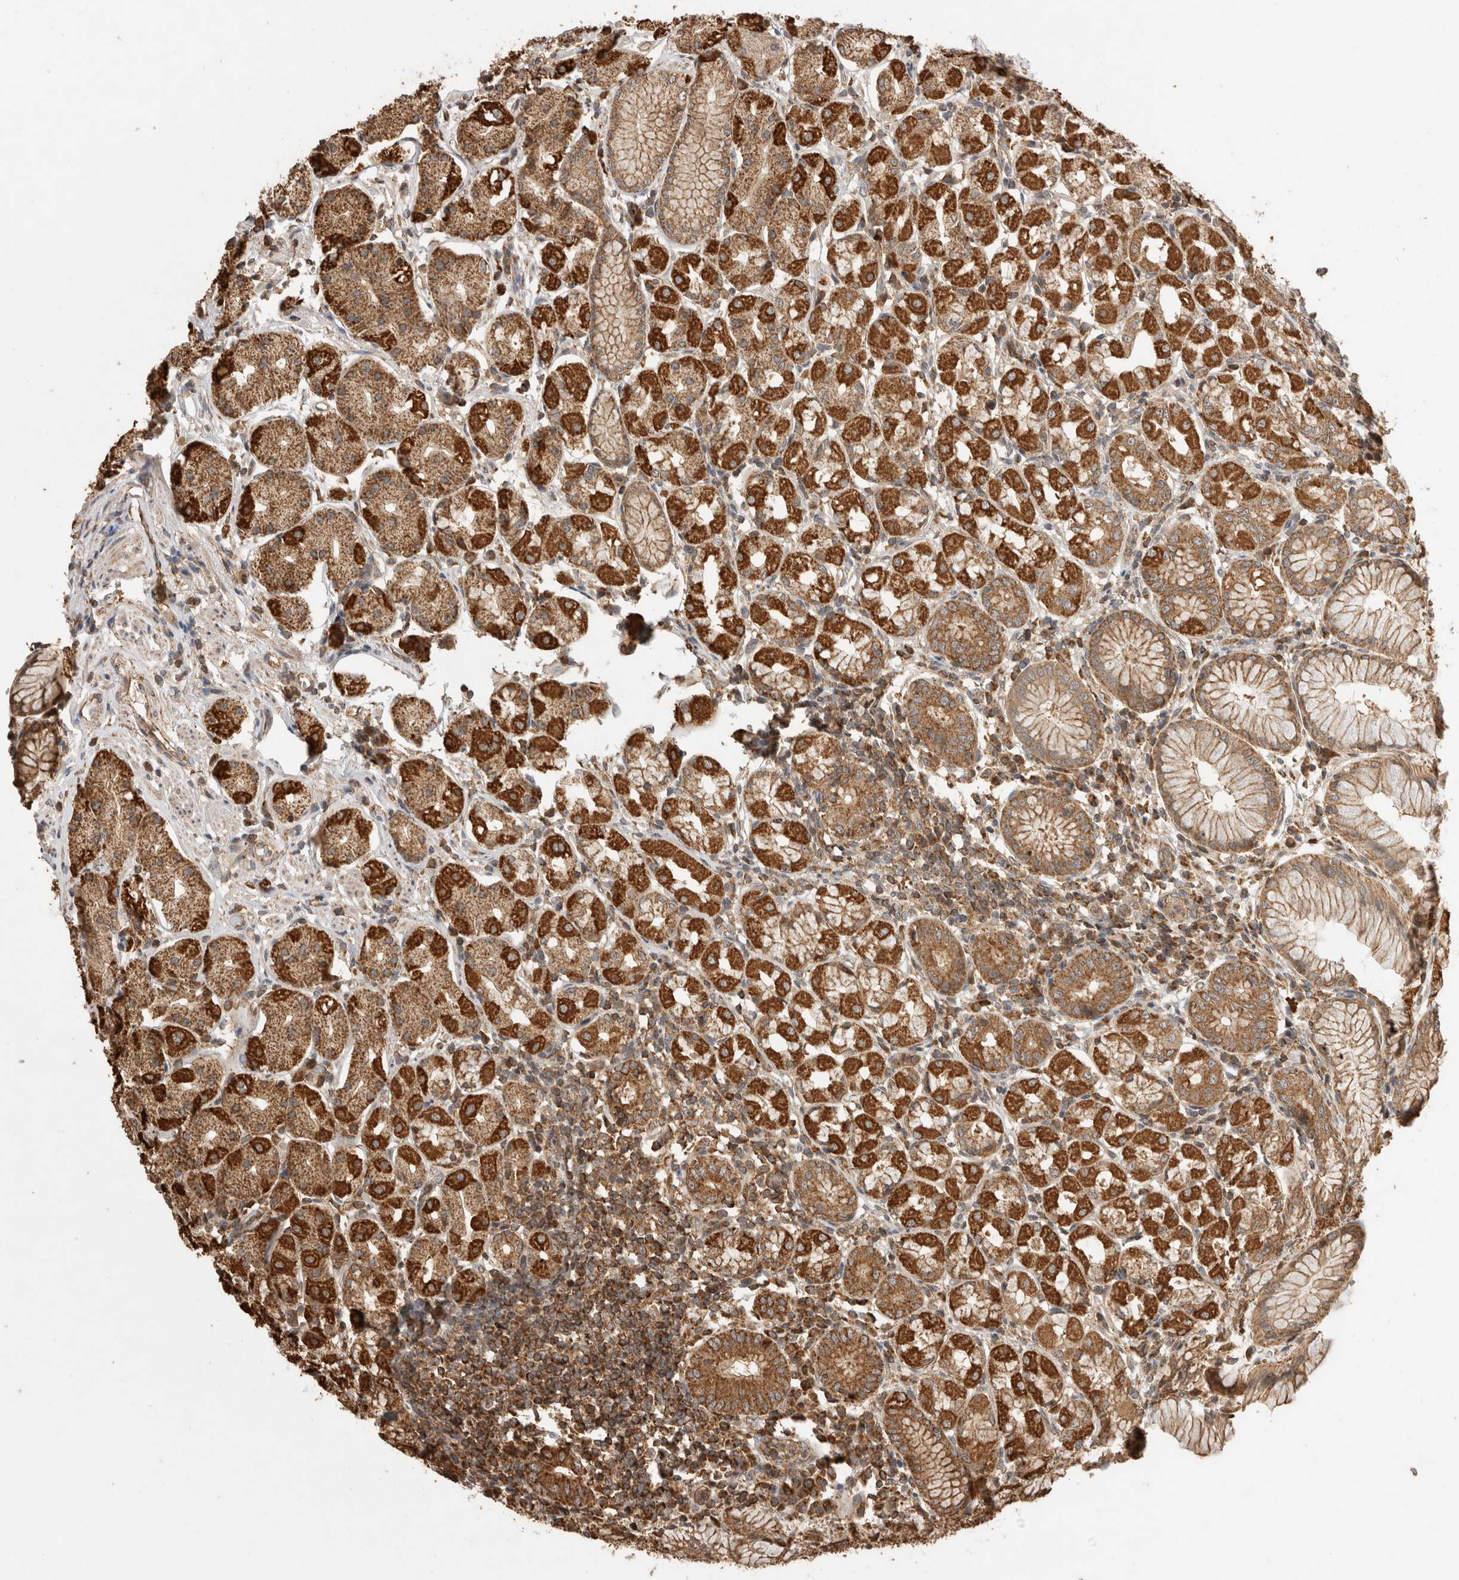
{"staining": {"intensity": "strong", "quantity": ">75%", "location": "cytoplasmic/membranous,nuclear"}, "tissue": "stomach", "cell_type": "Glandular cells", "image_type": "normal", "snomed": [{"axis": "morphology", "description": "Normal tissue, NOS"}, {"axis": "topography", "description": "Stomach, lower"}], "caption": "DAB (3,3'-diaminobenzidine) immunohistochemical staining of normal stomach reveals strong cytoplasmic/membranous,nuclear protein staining in about >75% of glandular cells.", "gene": "IMMP2L", "patient": {"sex": "female", "age": 56}}